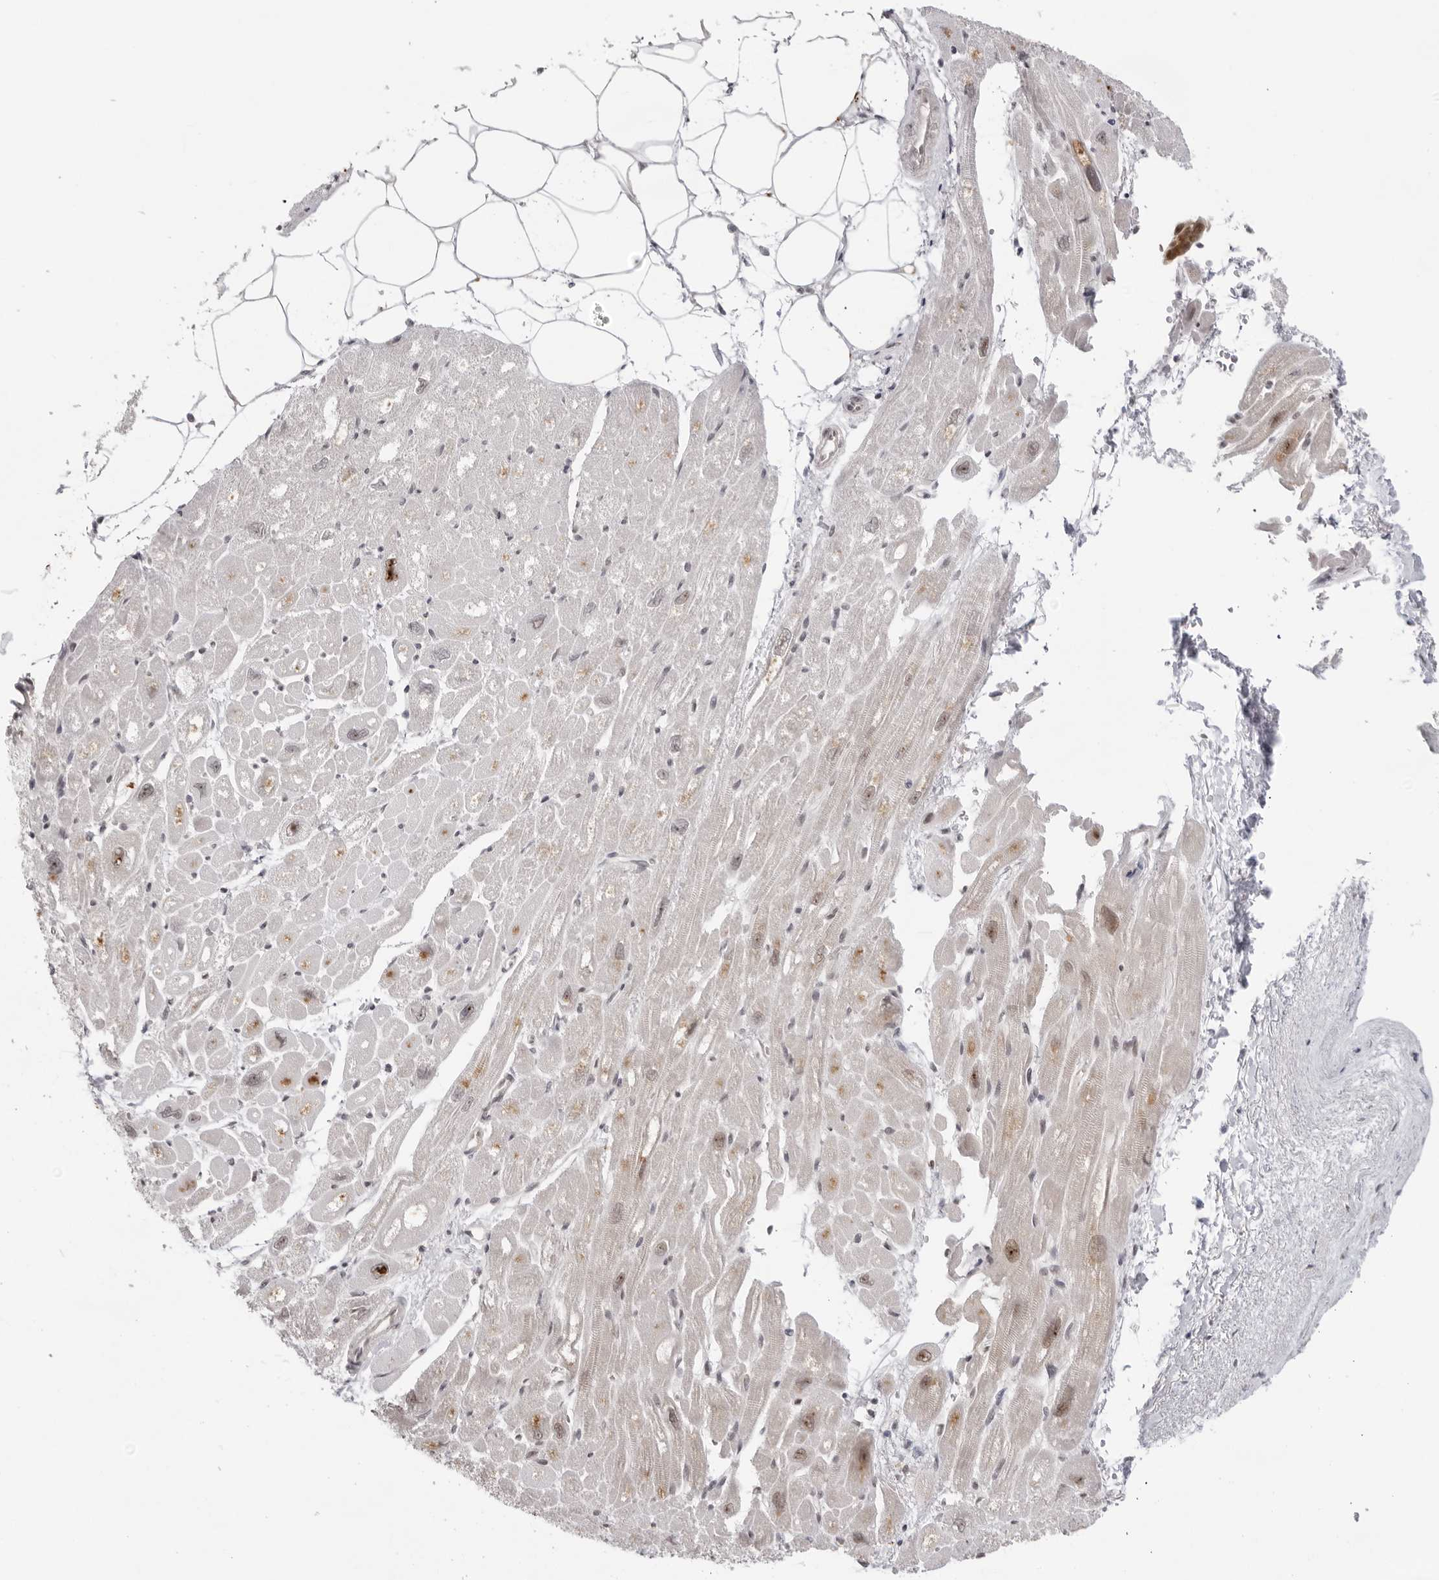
{"staining": {"intensity": "moderate", "quantity": "25%-75%", "location": "cytoplasmic/membranous"}, "tissue": "heart muscle", "cell_type": "Cardiomyocytes", "image_type": "normal", "snomed": [{"axis": "morphology", "description": "Normal tissue, NOS"}, {"axis": "topography", "description": "Heart"}], "caption": "Immunohistochemical staining of unremarkable heart muscle exhibits 25%-75% levels of moderate cytoplasmic/membranous protein positivity in approximately 25%-75% of cardiomyocytes.", "gene": "EXOSC10", "patient": {"sex": "male", "age": 50}}